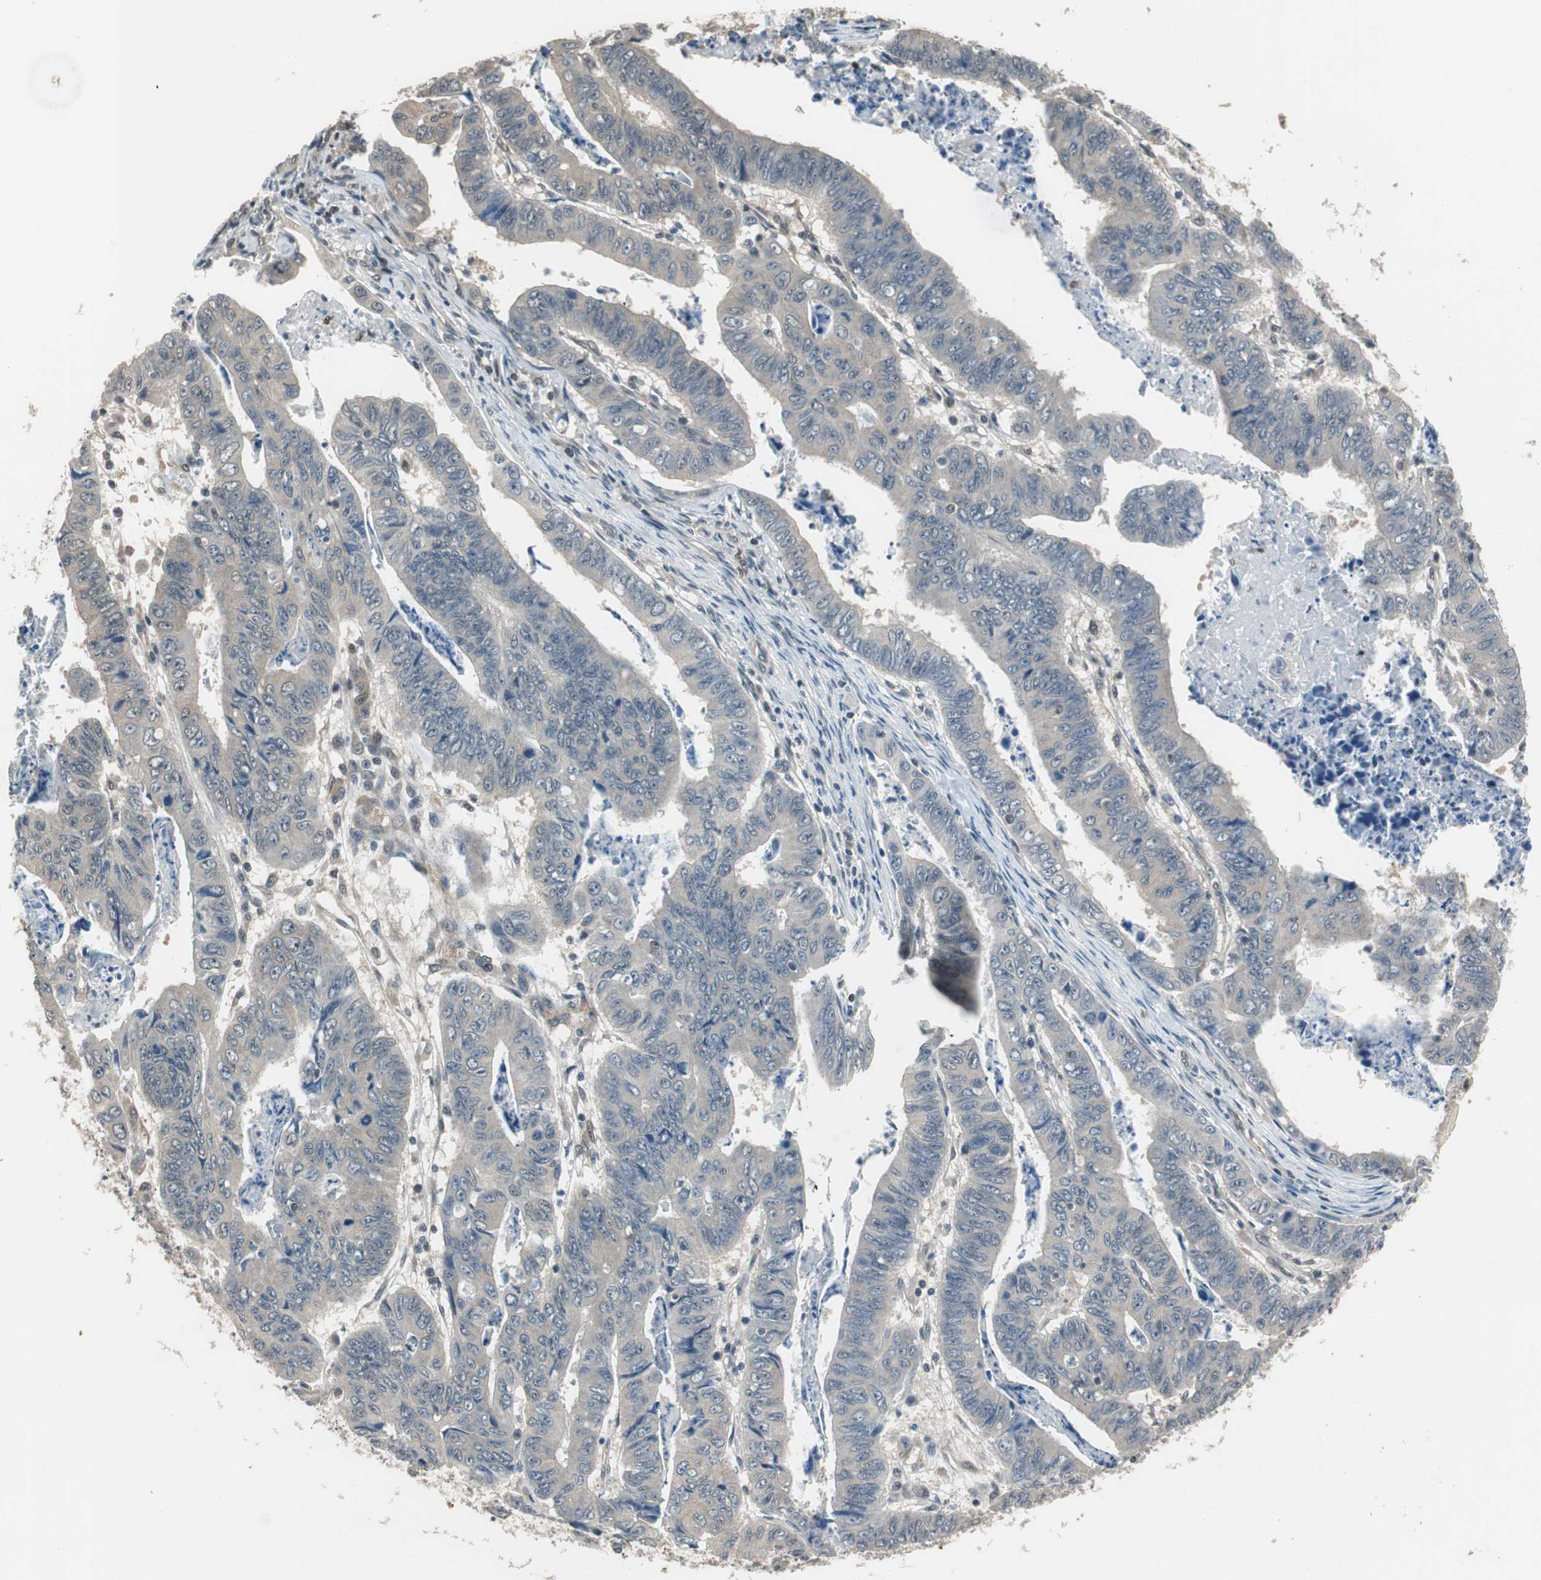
{"staining": {"intensity": "weak", "quantity": "<25%", "location": "cytoplasmic/membranous"}, "tissue": "stomach cancer", "cell_type": "Tumor cells", "image_type": "cancer", "snomed": [{"axis": "morphology", "description": "Adenocarcinoma, NOS"}, {"axis": "topography", "description": "Stomach, lower"}], "caption": "Stomach cancer (adenocarcinoma) stained for a protein using immunohistochemistry reveals no staining tumor cells.", "gene": "MAFB", "patient": {"sex": "male", "age": 77}}